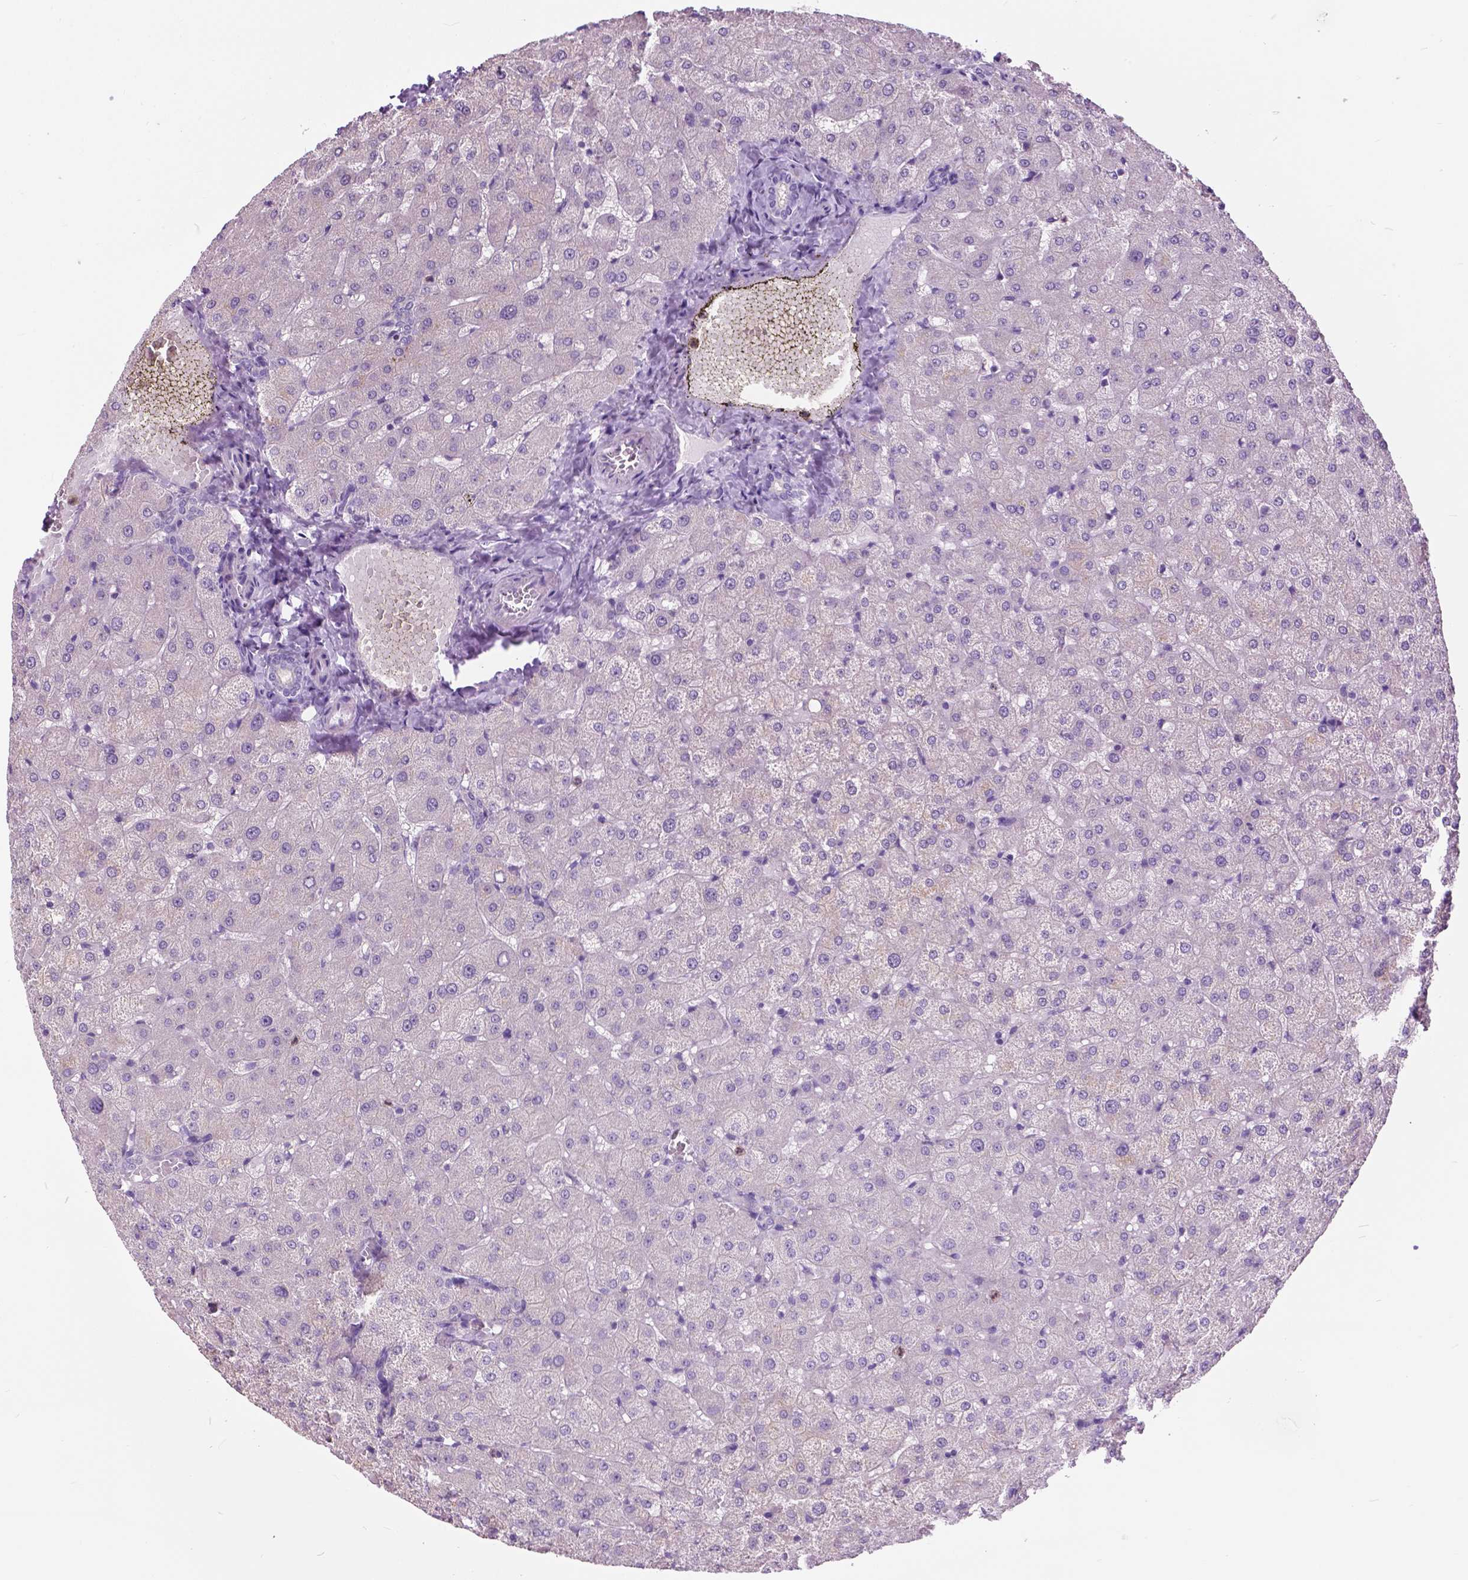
{"staining": {"intensity": "negative", "quantity": "none", "location": "none"}, "tissue": "liver", "cell_type": "Cholangiocytes", "image_type": "normal", "snomed": [{"axis": "morphology", "description": "Normal tissue, NOS"}, {"axis": "topography", "description": "Liver"}], "caption": "Cholangiocytes show no significant staining in unremarkable liver. The staining was performed using DAB (3,3'-diaminobenzidine) to visualize the protein expression in brown, while the nuclei were stained in blue with hematoxylin (Magnification: 20x).", "gene": "PRR35", "patient": {"sex": "female", "age": 50}}